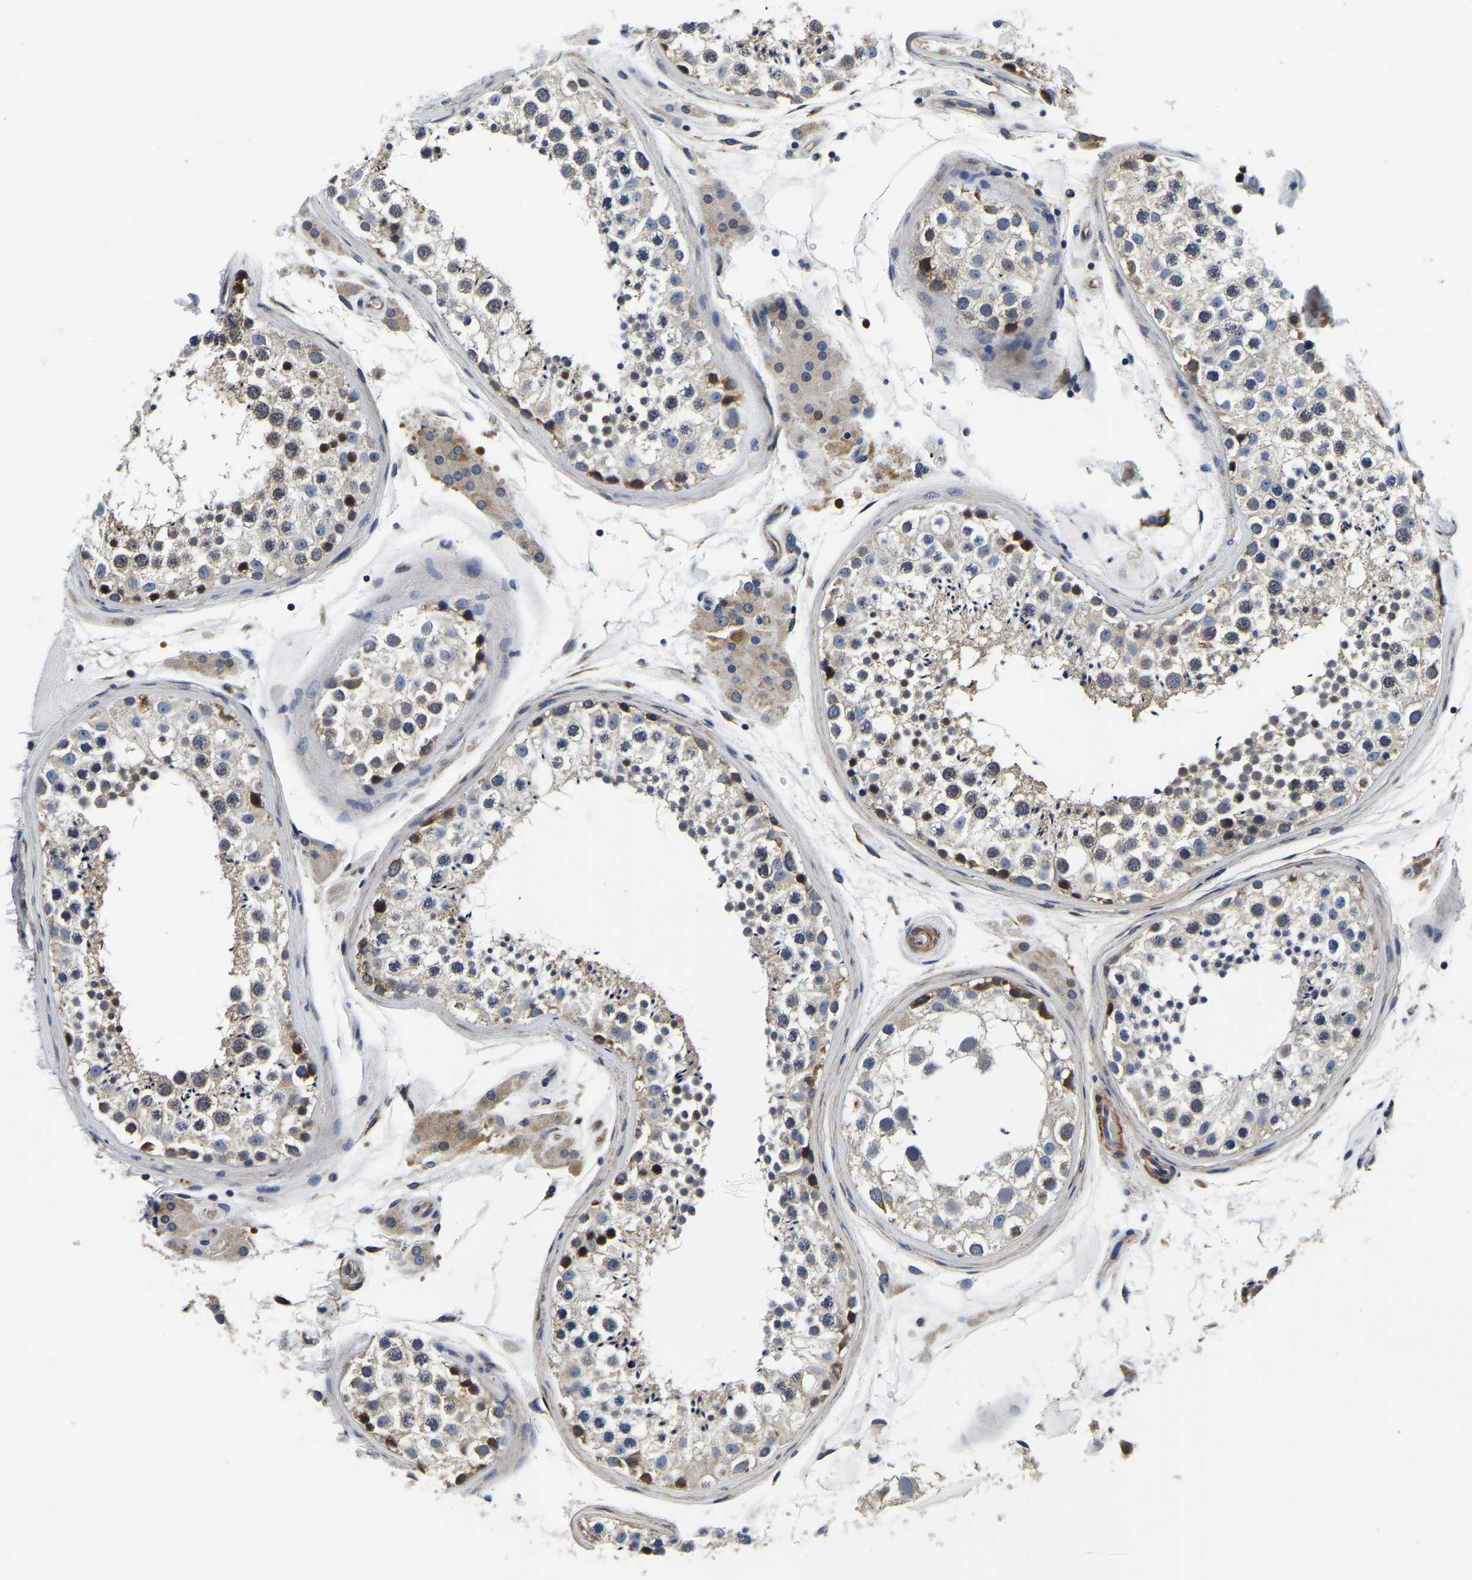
{"staining": {"intensity": "moderate", "quantity": "<25%", "location": "cytoplasmic/membranous"}, "tissue": "testis", "cell_type": "Cells in seminiferous ducts", "image_type": "normal", "snomed": [{"axis": "morphology", "description": "Normal tissue, NOS"}, {"axis": "topography", "description": "Testis"}], "caption": "DAB immunohistochemical staining of unremarkable testis shows moderate cytoplasmic/membranous protein positivity in about <25% of cells in seminiferous ducts. (DAB (3,3'-diaminobenzidine) IHC, brown staining for protein, blue staining for nuclei).", "gene": "KCTD17", "patient": {"sex": "male", "age": 46}}